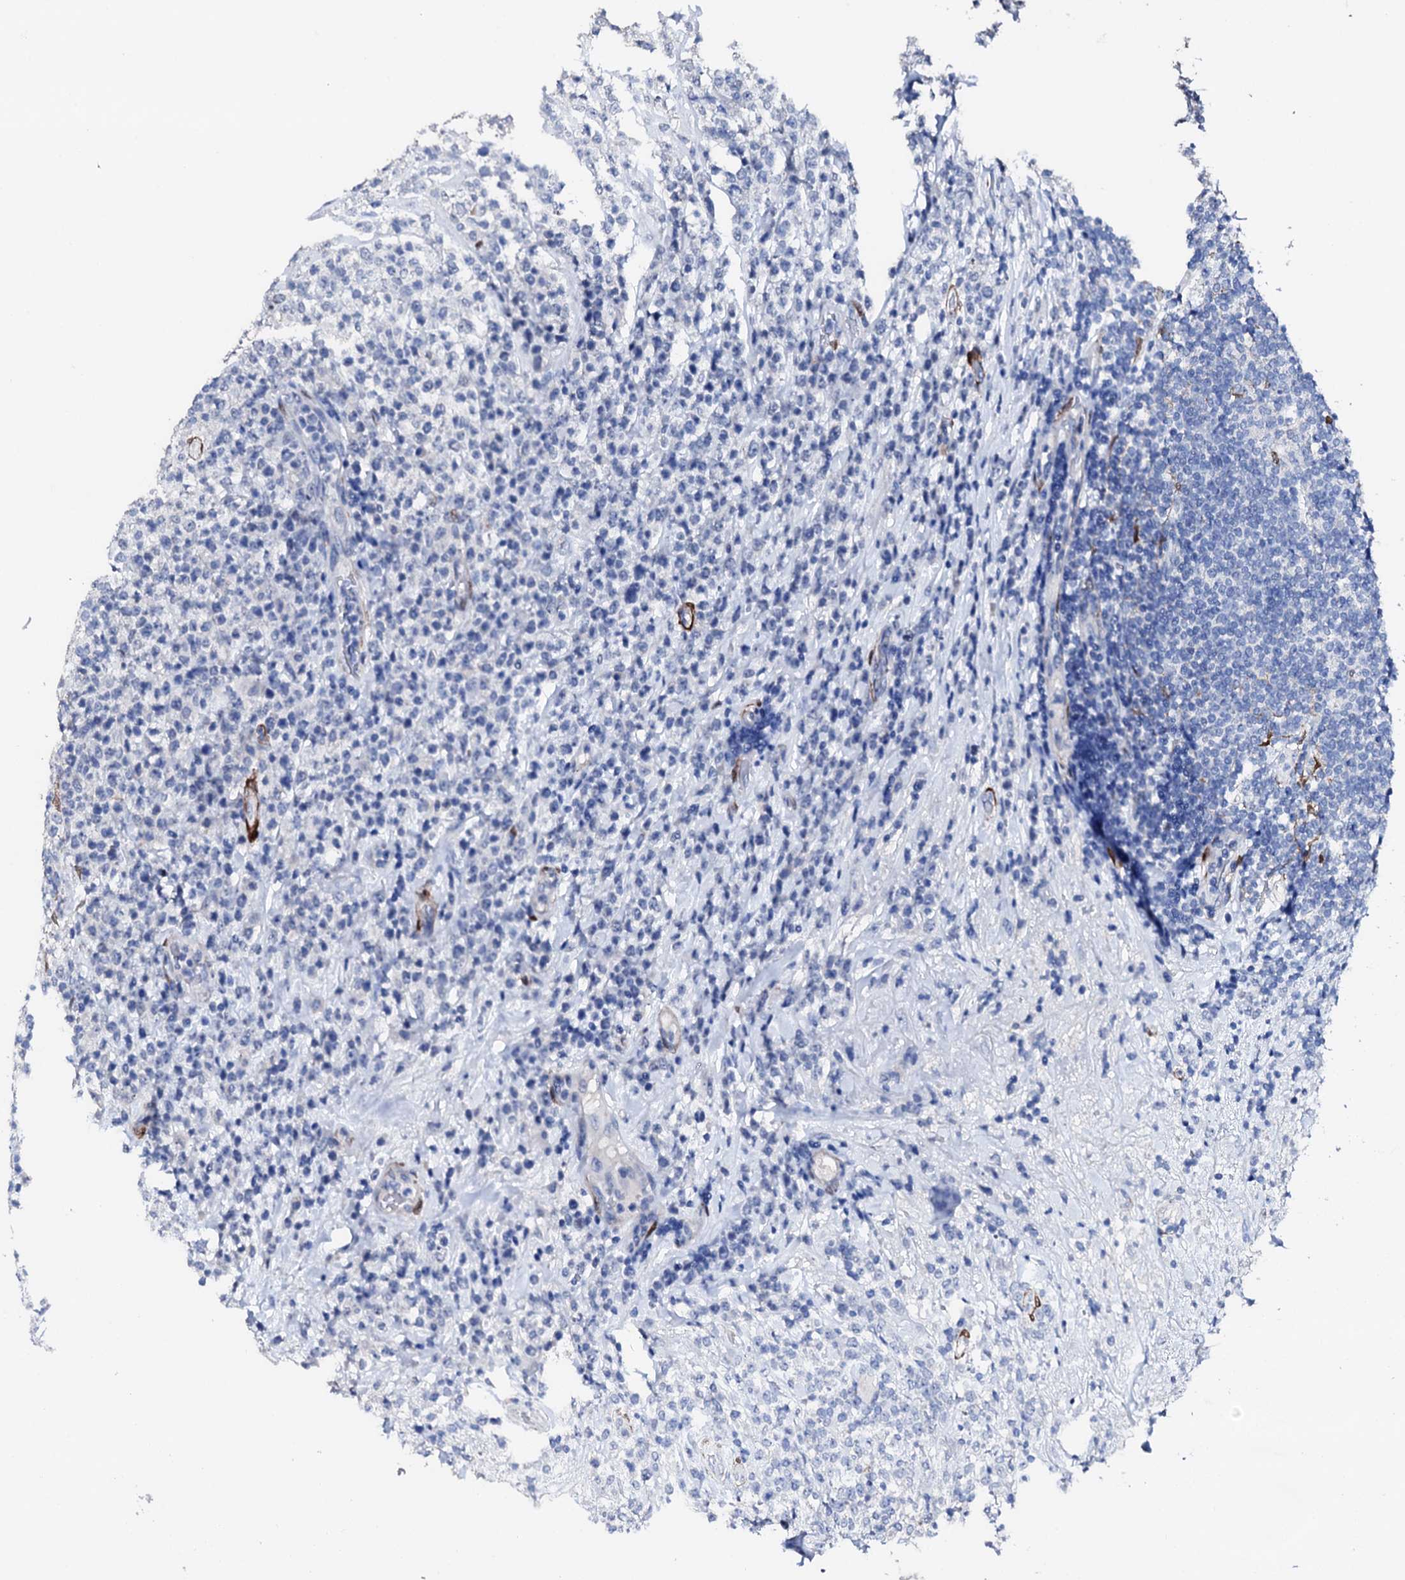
{"staining": {"intensity": "negative", "quantity": "none", "location": "none"}, "tissue": "lymphoma", "cell_type": "Tumor cells", "image_type": "cancer", "snomed": [{"axis": "morphology", "description": "Malignant lymphoma, non-Hodgkin's type, High grade"}, {"axis": "topography", "description": "Colon"}], "caption": "Tumor cells are negative for protein expression in human lymphoma.", "gene": "NRIP2", "patient": {"sex": "female", "age": 53}}